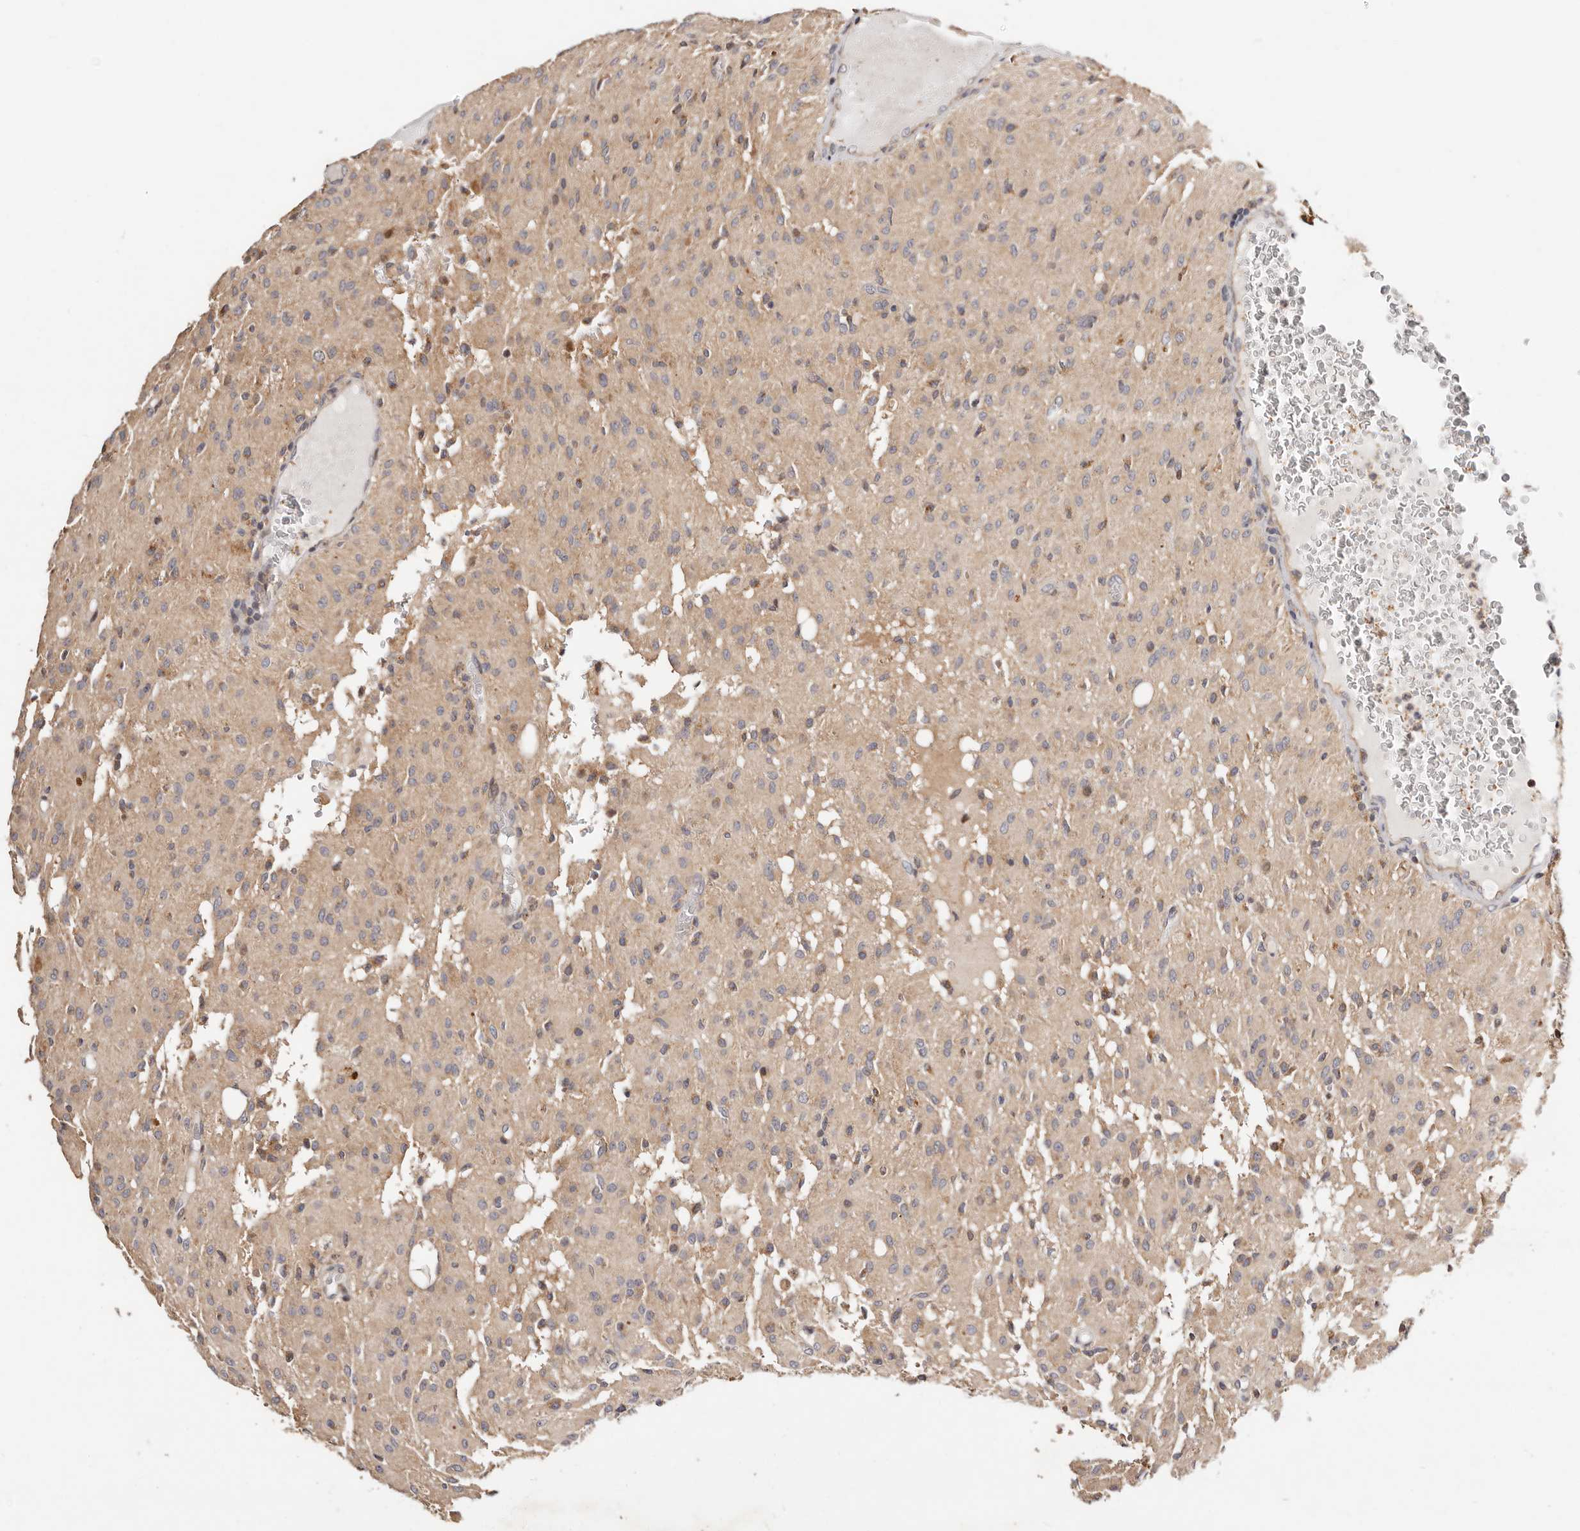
{"staining": {"intensity": "weak", "quantity": "25%-75%", "location": "cytoplasmic/membranous"}, "tissue": "glioma", "cell_type": "Tumor cells", "image_type": "cancer", "snomed": [{"axis": "morphology", "description": "Glioma, malignant, High grade"}, {"axis": "topography", "description": "Brain"}], "caption": "IHC of human malignant glioma (high-grade) reveals low levels of weak cytoplasmic/membranous expression in approximately 25%-75% of tumor cells.", "gene": "USP33", "patient": {"sex": "female", "age": 59}}